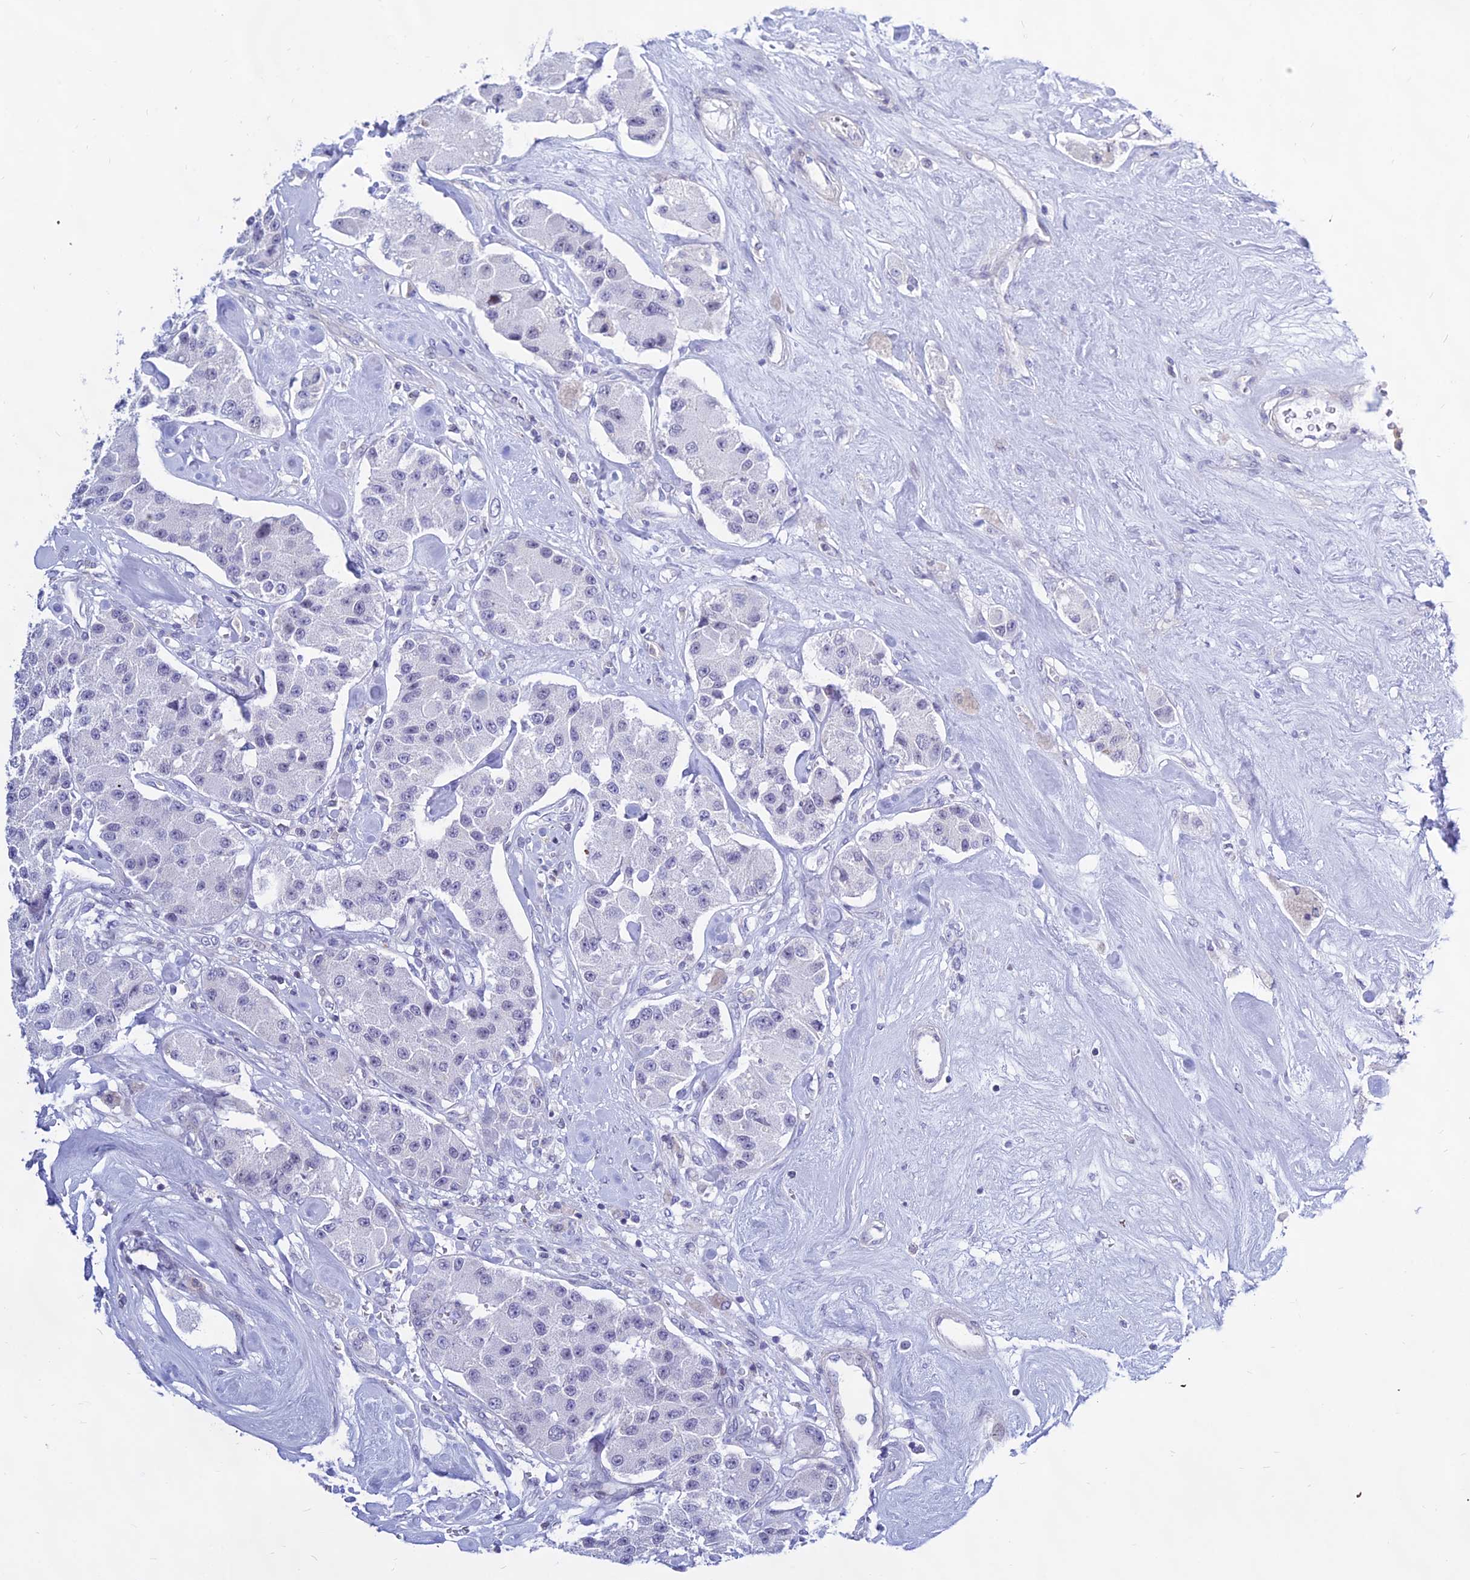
{"staining": {"intensity": "negative", "quantity": "none", "location": "none"}, "tissue": "carcinoid", "cell_type": "Tumor cells", "image_type": "cancer", "snomed": [{"axis": "morphology", "description": "Carcinoid, malignant, NOS"}, {"axis": "topography", "description": "Pancreas"}], "caption": "This is an IHC histopathology image of carcinoid. There is no staining in tumor cells.", "gene": "KRR1", "patient": {"sex": "male", "age": 41}}